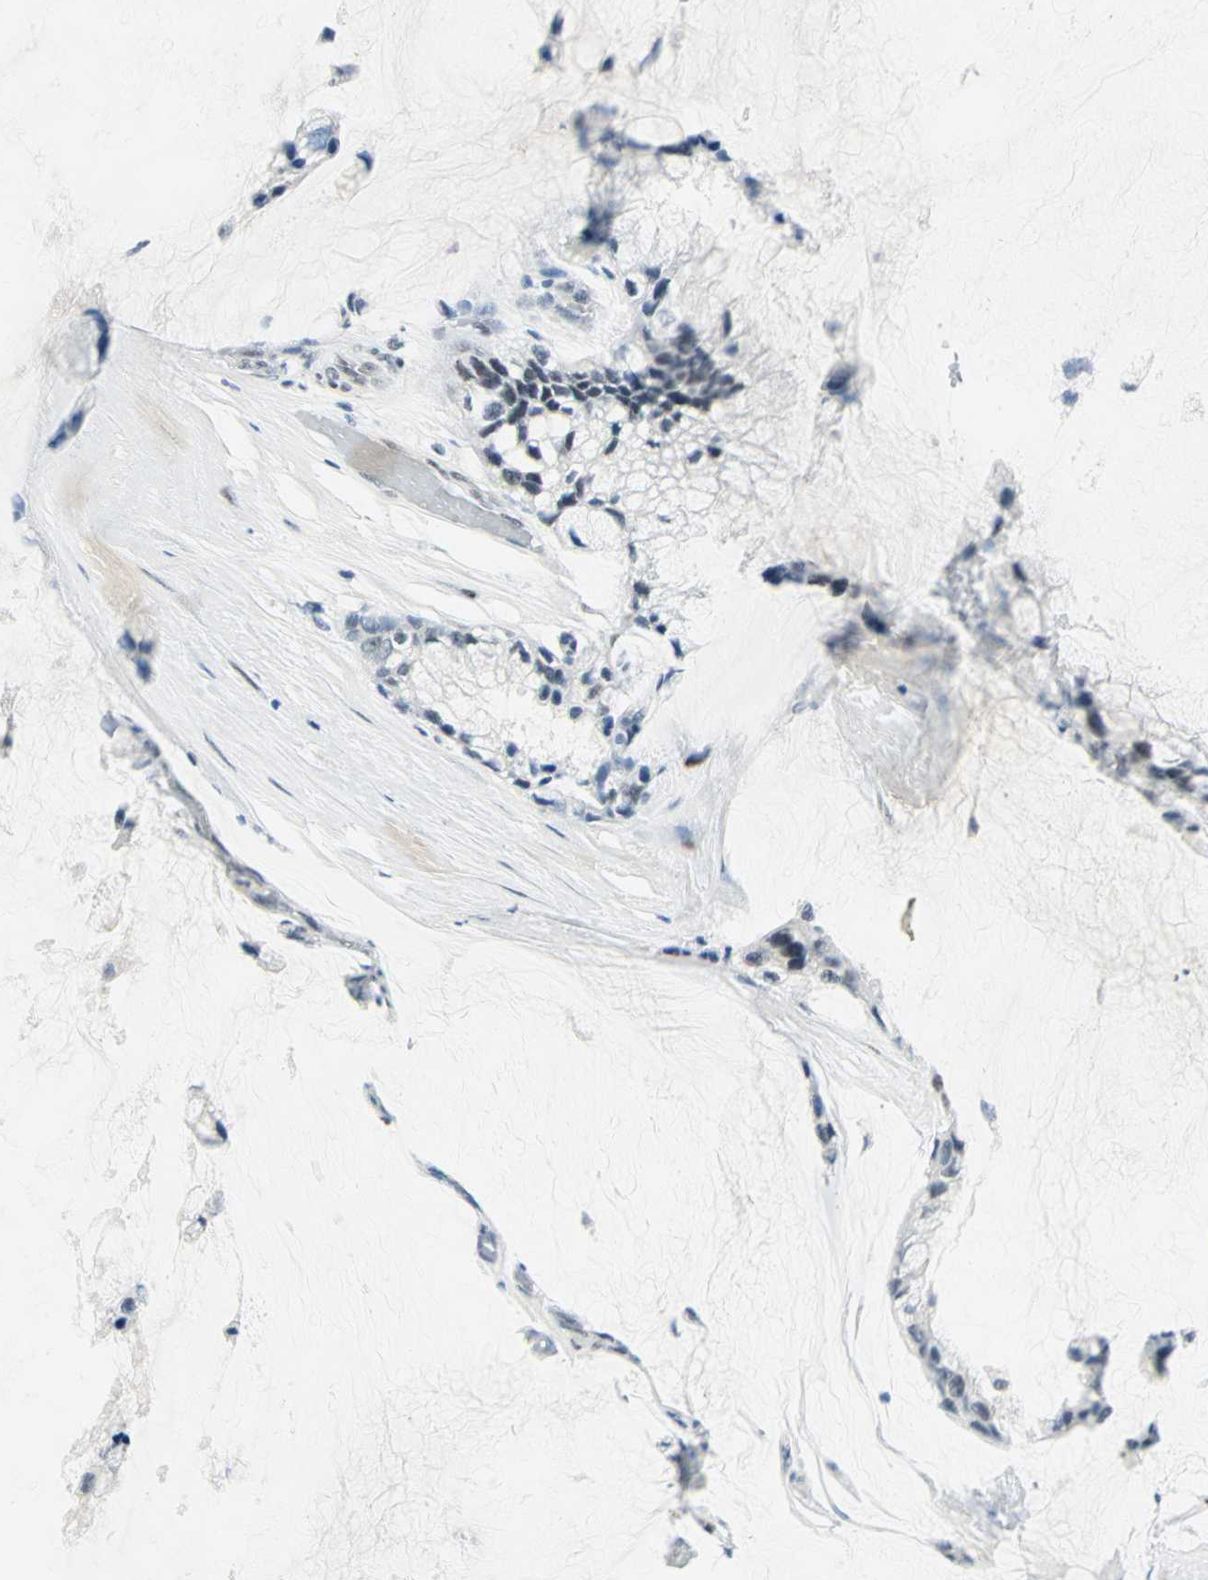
{"staining": {"intensity": "negative", "quantity": "none", "location": "none"}, "tissue": "ovarian cancer", "cell_type": "Tumor cells", "image_type": "cancer", "snomed": [{"axis": "morphology", "description": "Cystadenocarcinoma, mucinous, NOS"}, {"axis": "topography", "description": "Ovary"}], "caption": "High magnification brightfield microscopy of ovarian cancer stained with DAB (3,3'-diaminobenzidine) (brown) and counterstained with hematoxylin (blue): tumor cells show no significant positivity.", "gene": "MEIS2", "patient": {"sex": "female", "age": 39}}